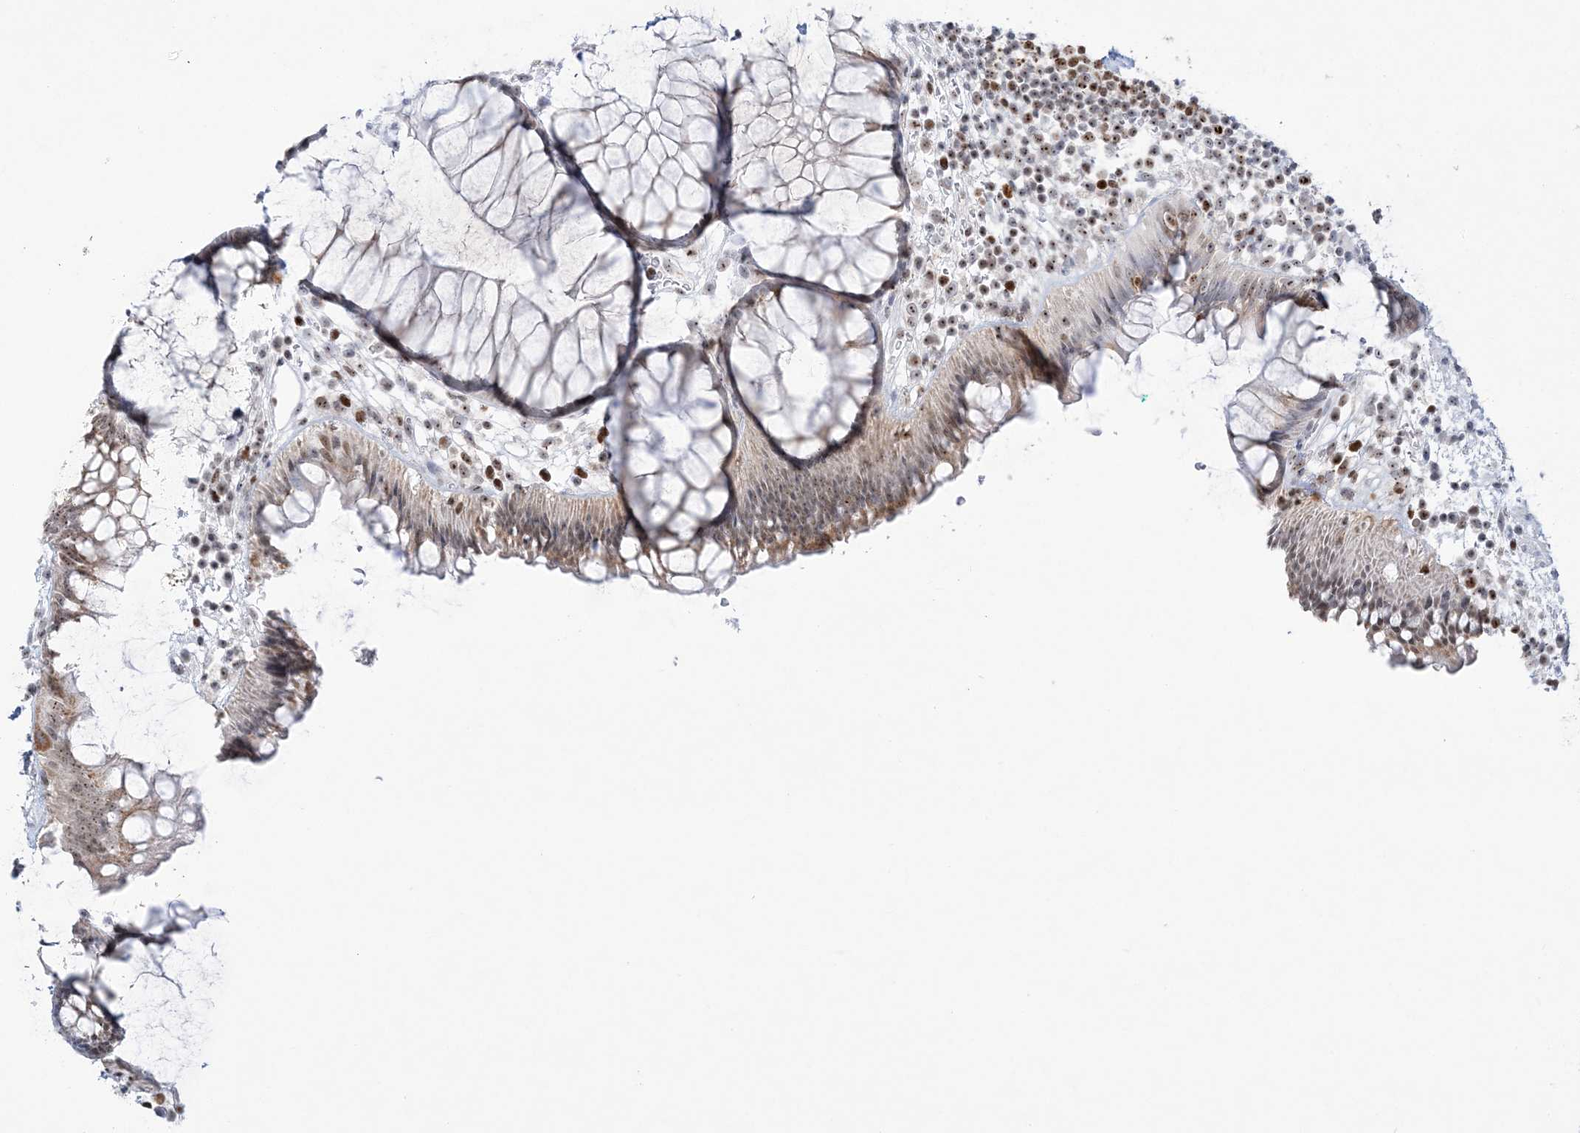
{"staining": {"intensity": "moderate", "quantity": ">75%", "location": "cytoplasmic/membranous,nuclear"}, "tissue": "rectum", "cell_type": "Glandular cells", "image_type": "normal", "snomed": [{"axis": "morphology", "description": "Normal tissue, NOS"}, {"axis": "topography", "description": "Rectum"}], "caption": "Immunohistochemical staining of benign human rectum displays moderate cytoplasmic/membranous,nuclear protein positivity in approximately >75% of glandular cells.", "gene": "DDX21", "patient": {"sex": "male", "age": 51}}